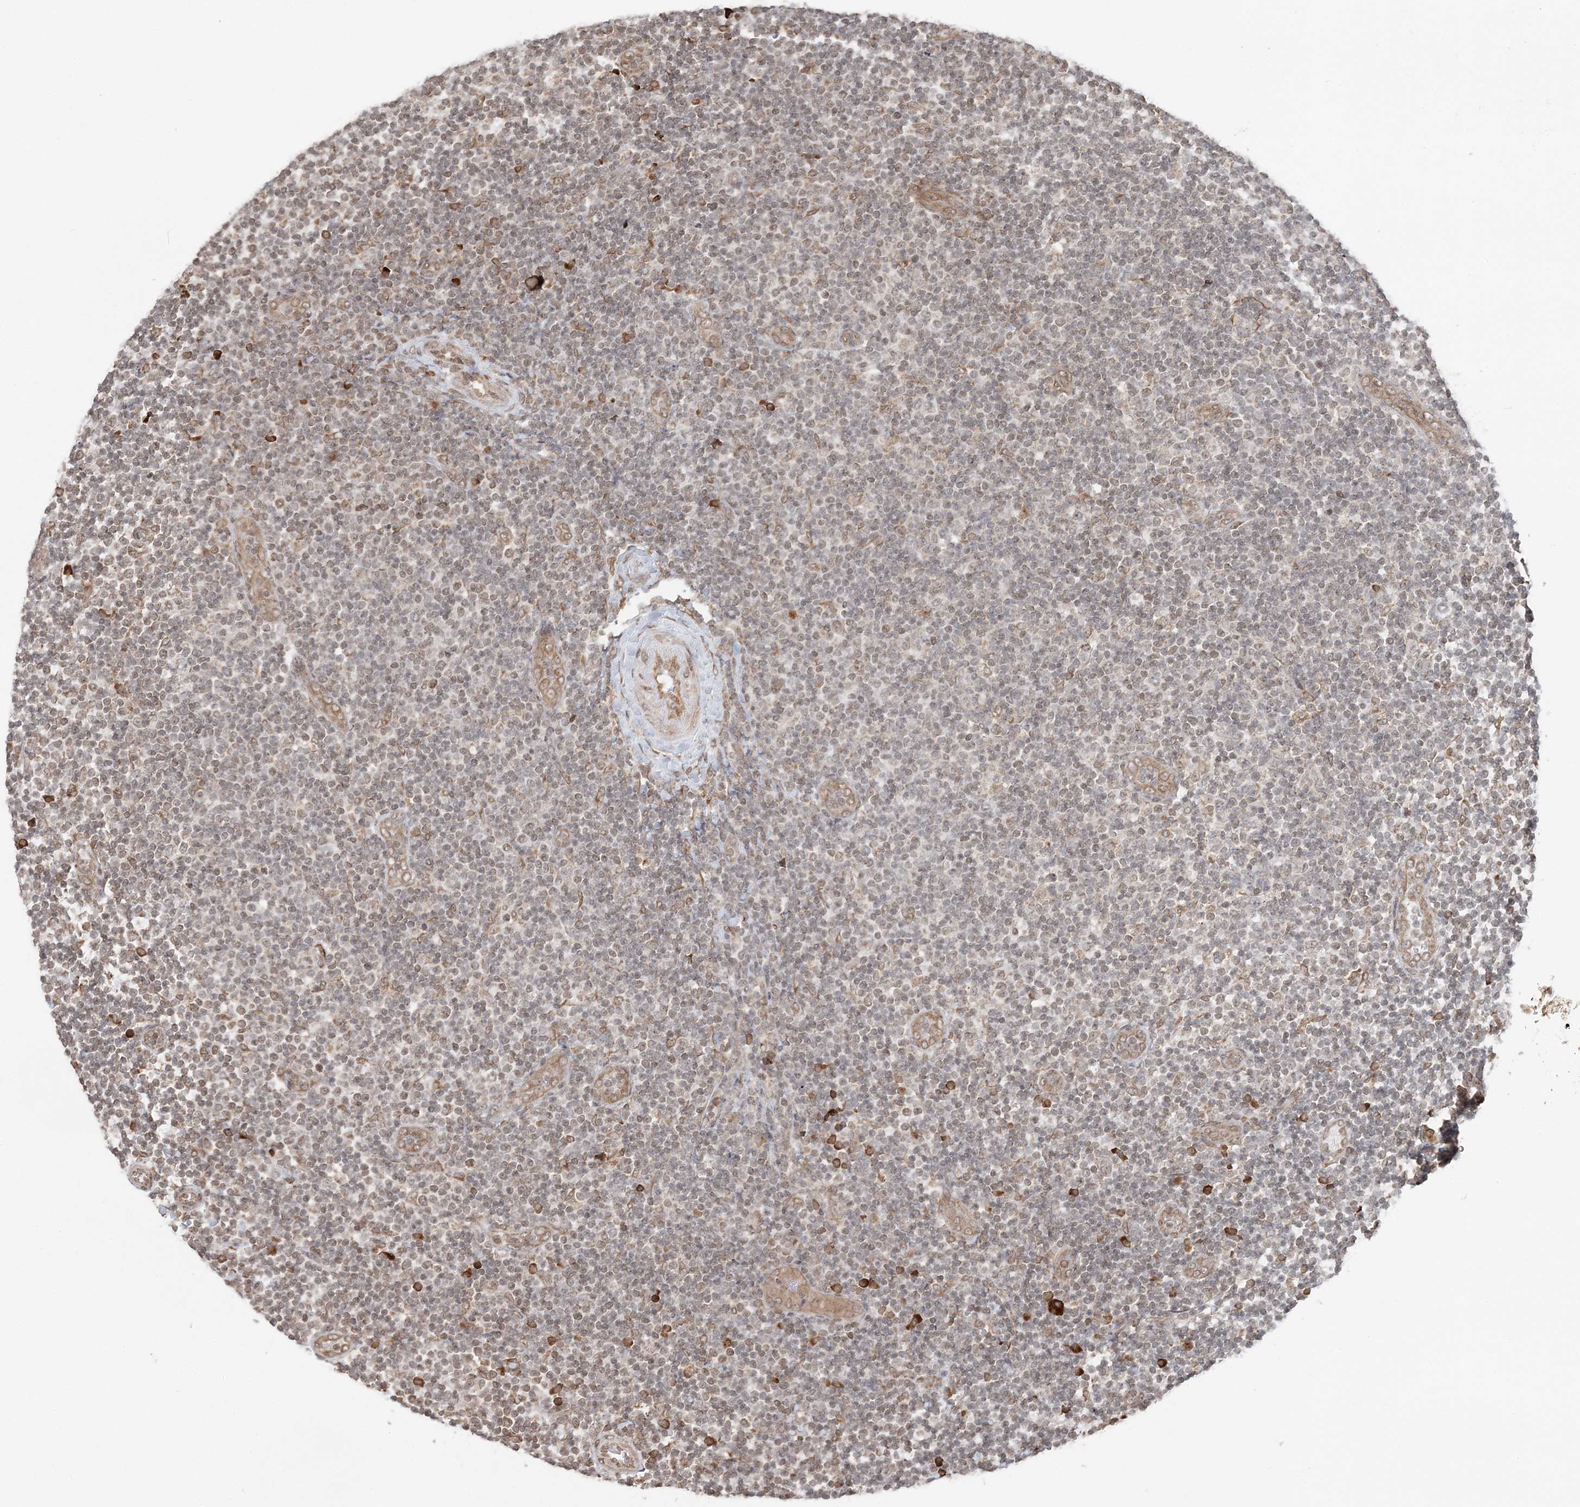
{"staining": {"intensity": "weak", "quantity": "25%-75%", "location": "cytoplasmic/membranous,nuclear"}, "tissue": "lymphoma", "cell_type": "Tumor cells", "image_type": "cancer", "snomed": [{"axis": "morphology", "description": "Malignant lymphoma, non-Hodgkin's type, Low grade"}, {"axis": "topography", "description": "Lymph node"}], "caption": "Protein analysis of lymphoma tissue demonstrates weak cytoplasmic/membranous and nuclear positivity in about 25%-75% of tumor cells. (Stains: DAB in brown, nuclei in blue, Microscopy: brightfield microscopy at high magnification).", "gene": "TMED10", "patient": {"sex": "male", "age": 83}}